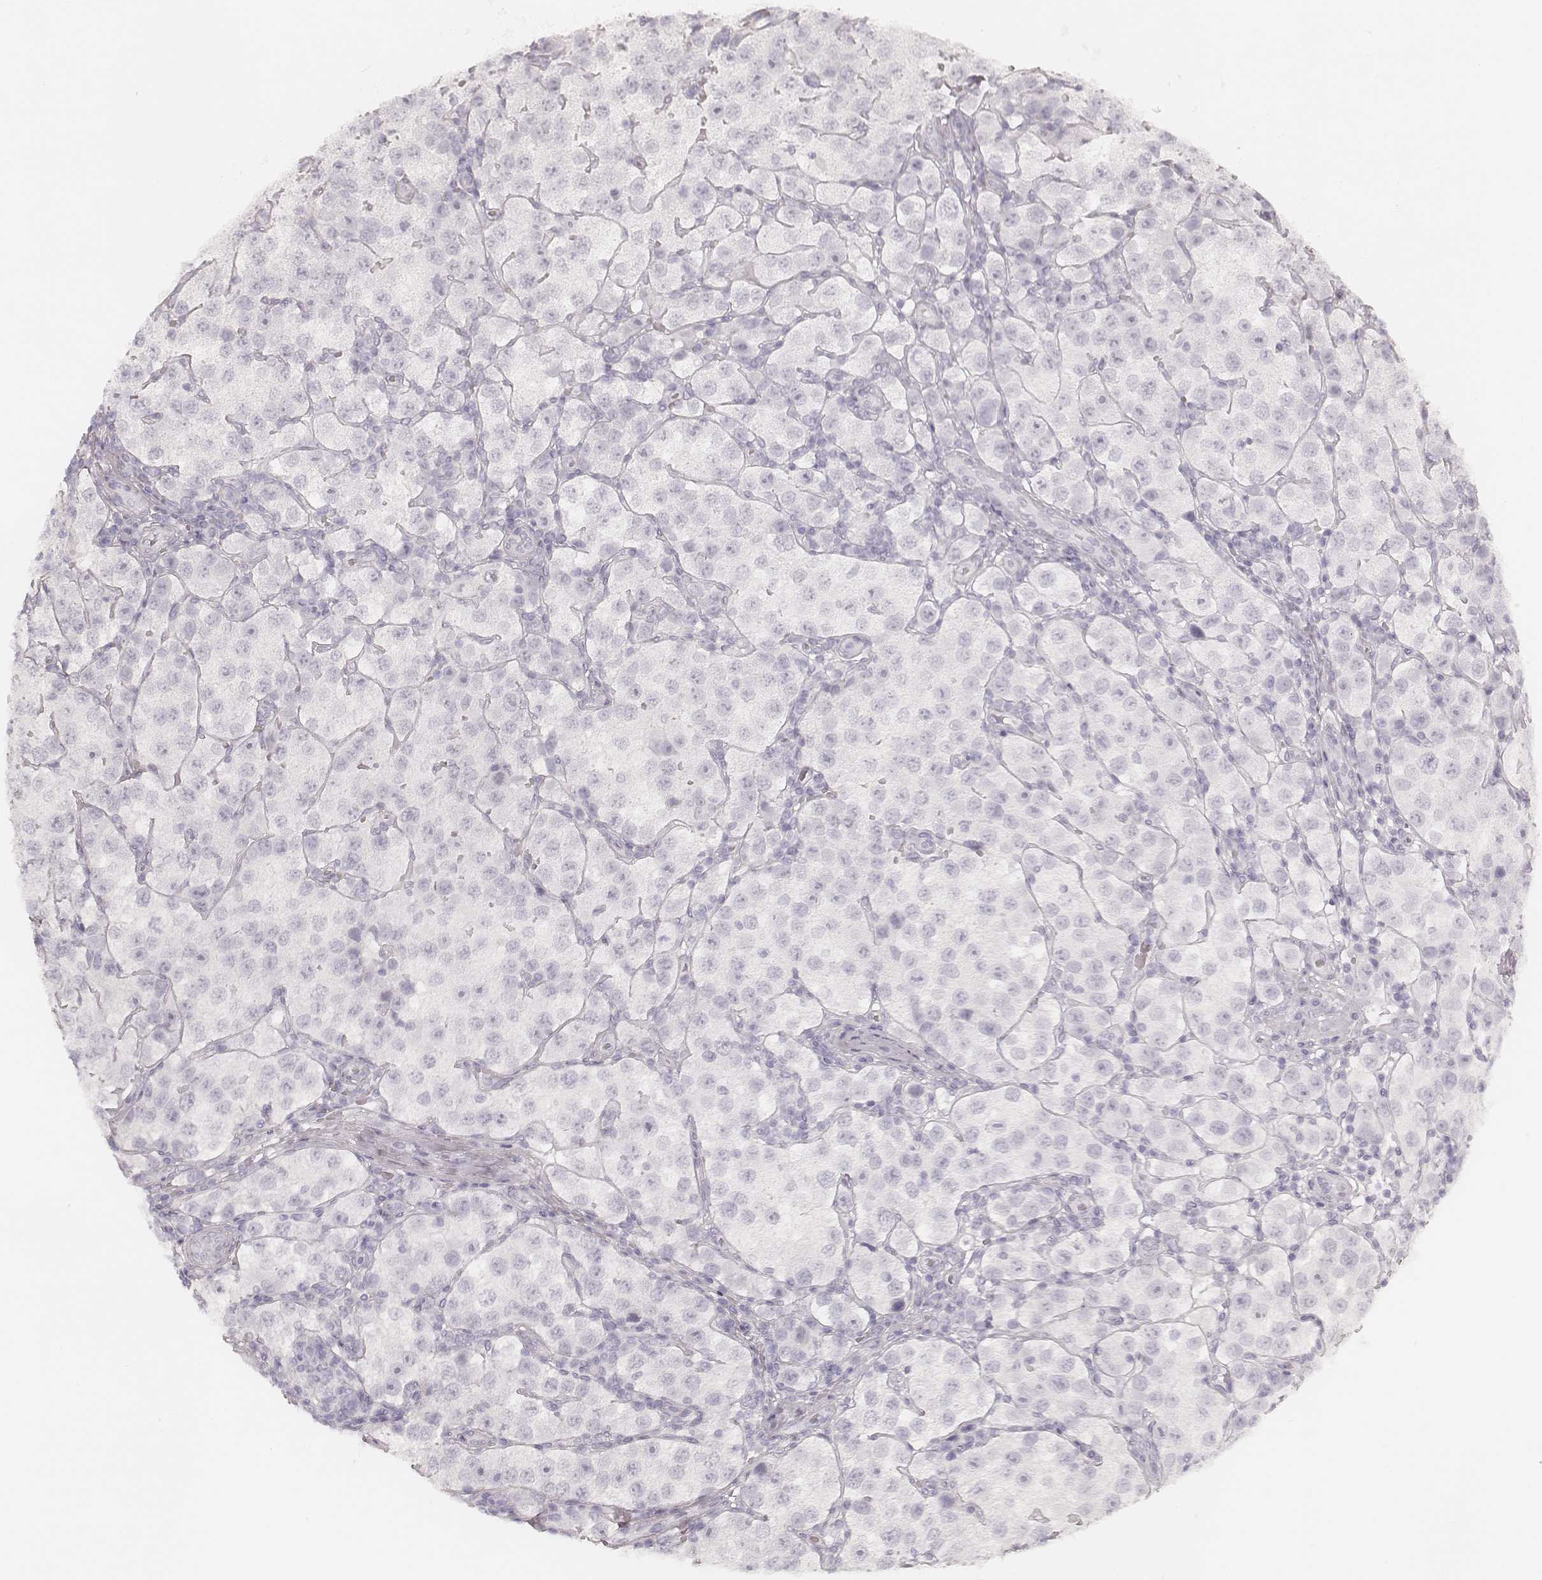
{"staining": {"intensity": "negative", "quantity": "none", "location": "none"}, "tissue": "testis cancer", "cell_type": "Tumor cells", "image_type": "cancer", "snomed": [{"axis": "morphology", "description": "Seminoma, NOS"}, {"axis": "topography", "description": "Testis"}], "caption": "Testis seminoma was stained to show a protein in brown. There is no significant expression in tumor cells.", "gene": "KRT72", "patient": {"sex": "male", "age": 37}}